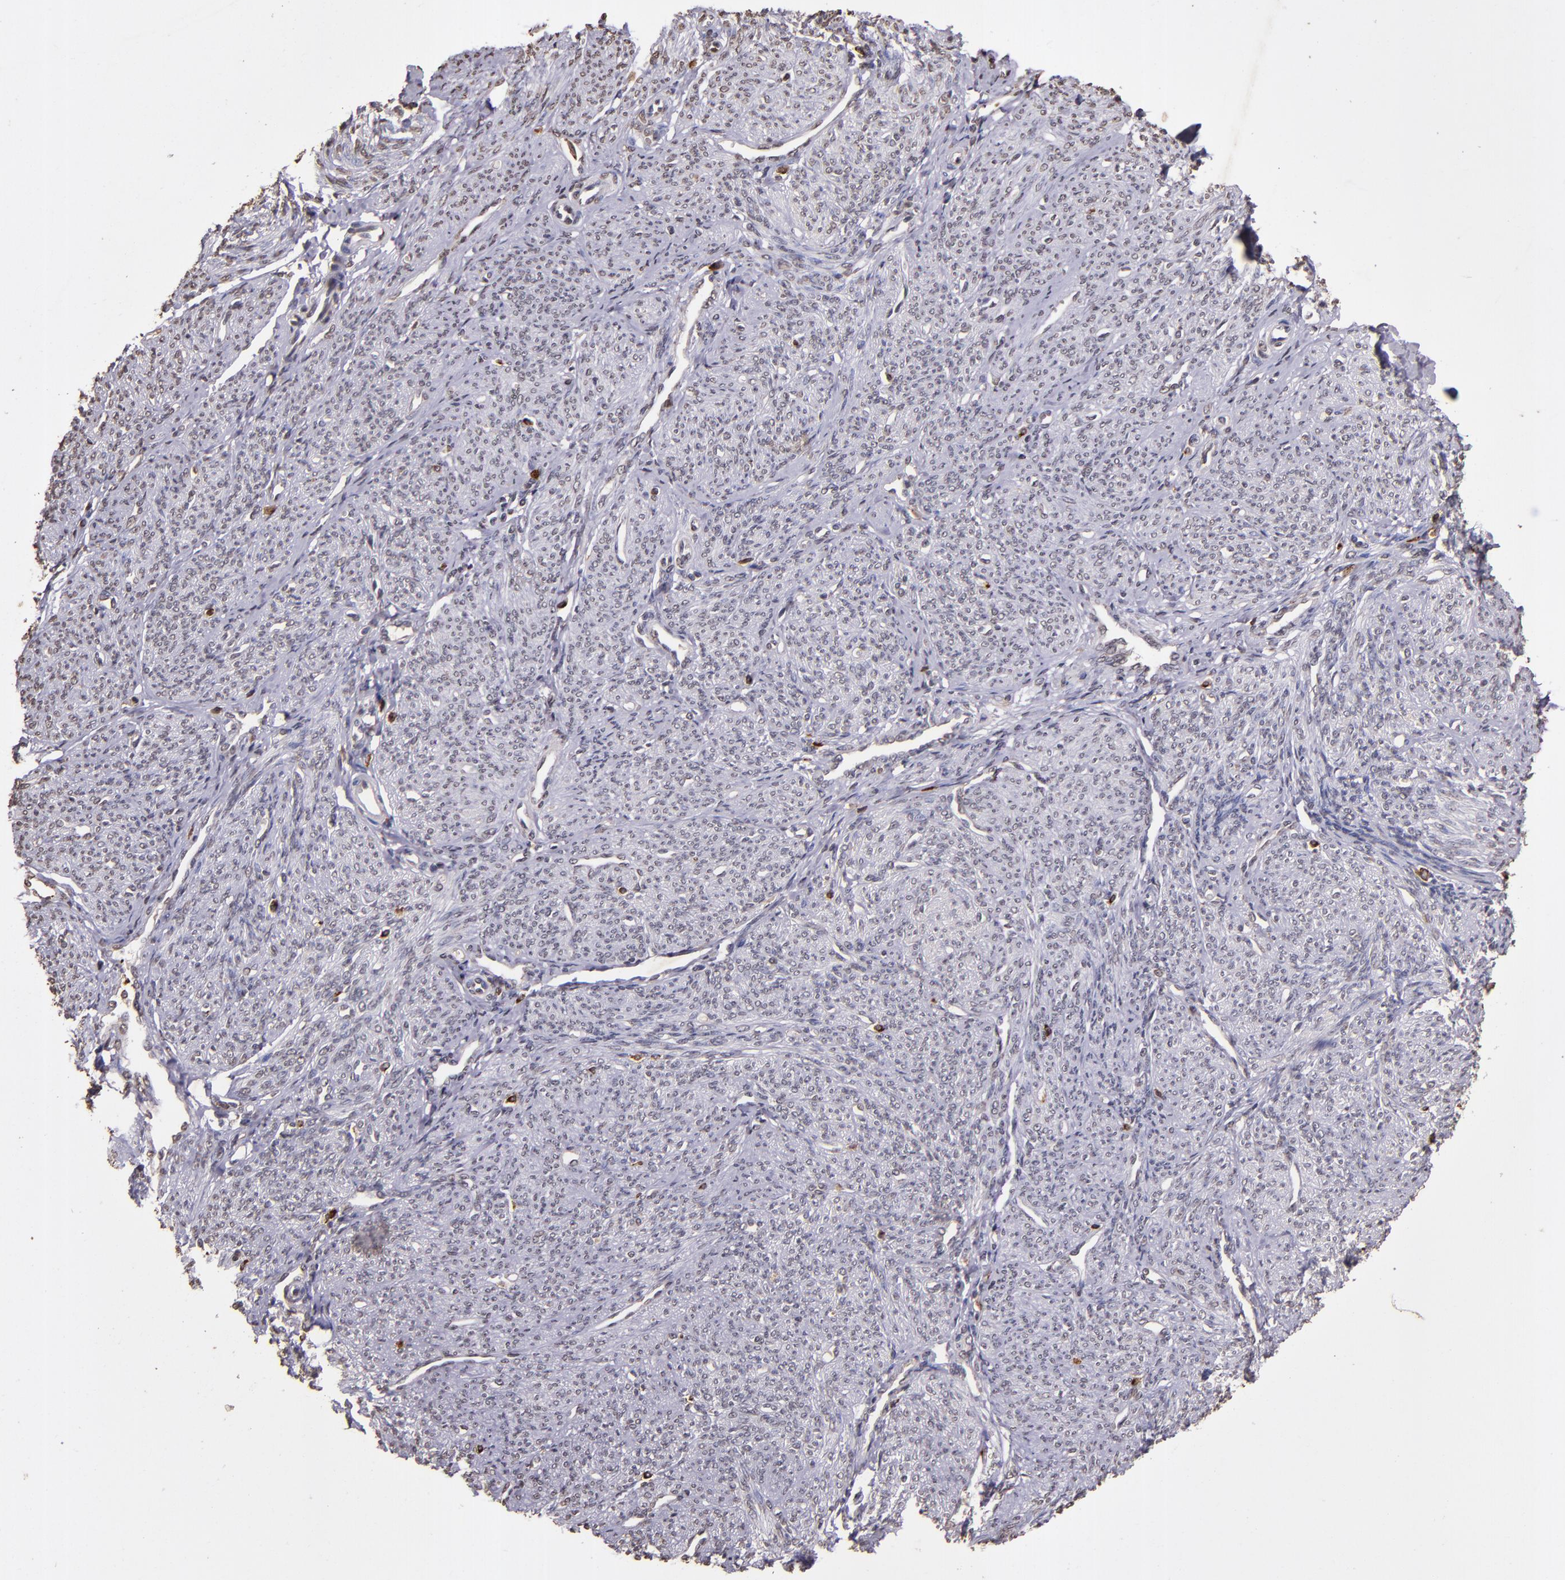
{"staining": {"intensity": "negative", "quantity": "none", "location": "none"}, "tissue": "smooth muscle", "cell_type": "Smooth muscle cells", "image_type": "normal", "snomed": [{"axis": "morphology", "description": "Normal tissue, NOS"}, {"axis": "topography", "description": "Cervix"}, {"axis": "topography", "description": "Endometrium"}], "caption": "Smooth muscle stained for a protein using immunohistochemistry displays no expression smooth muscle cells.", "gene": "SLC2A3", "patient": {"sex": "female", "age": 65}}